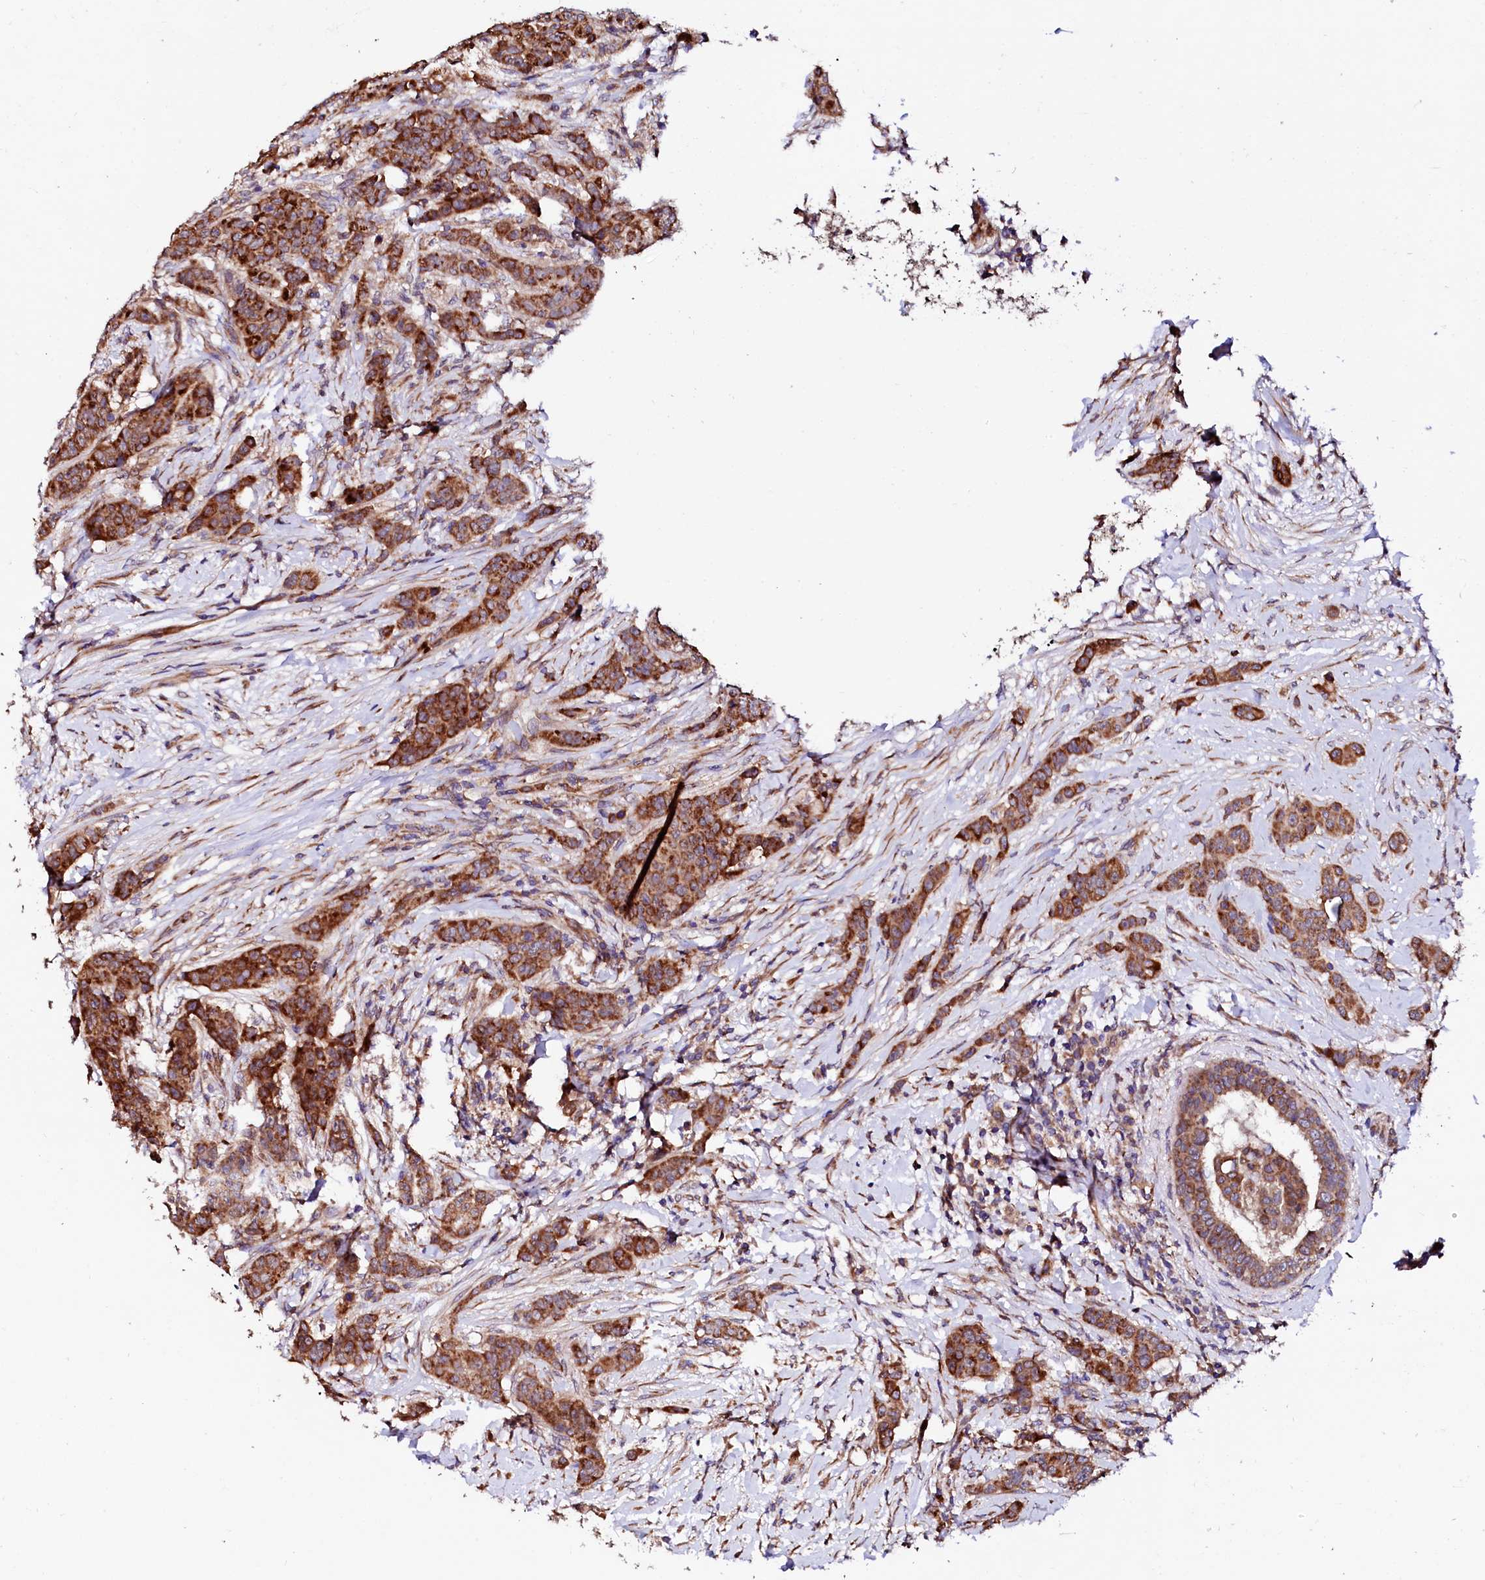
{"staining": {"intensity": "strong", "quantity": ">75%", "location": "cytoplasmic/membranous"}, "tissue": "breast cancer", "cell_type": "Tumor cells", "image_type": "cancer", "snomed": [{"axis": "morphology", "description": "Duct carcinoma"}, {"axis": "topography", "description": "Breast"}], "caption": "Immunohistochemical staining of invasive ductal carcinoma (breast) demonstrates high levels of strong cytoplasmic/membranous protein positivity in approximately >75% of tumor cells. The staining was performed using DAB, with brown indicating positive protein expression. Nuclei are stained blue with hematoxylin.", "gene": "UBE3C", "patient": {"sex": "female", "age": 40}}